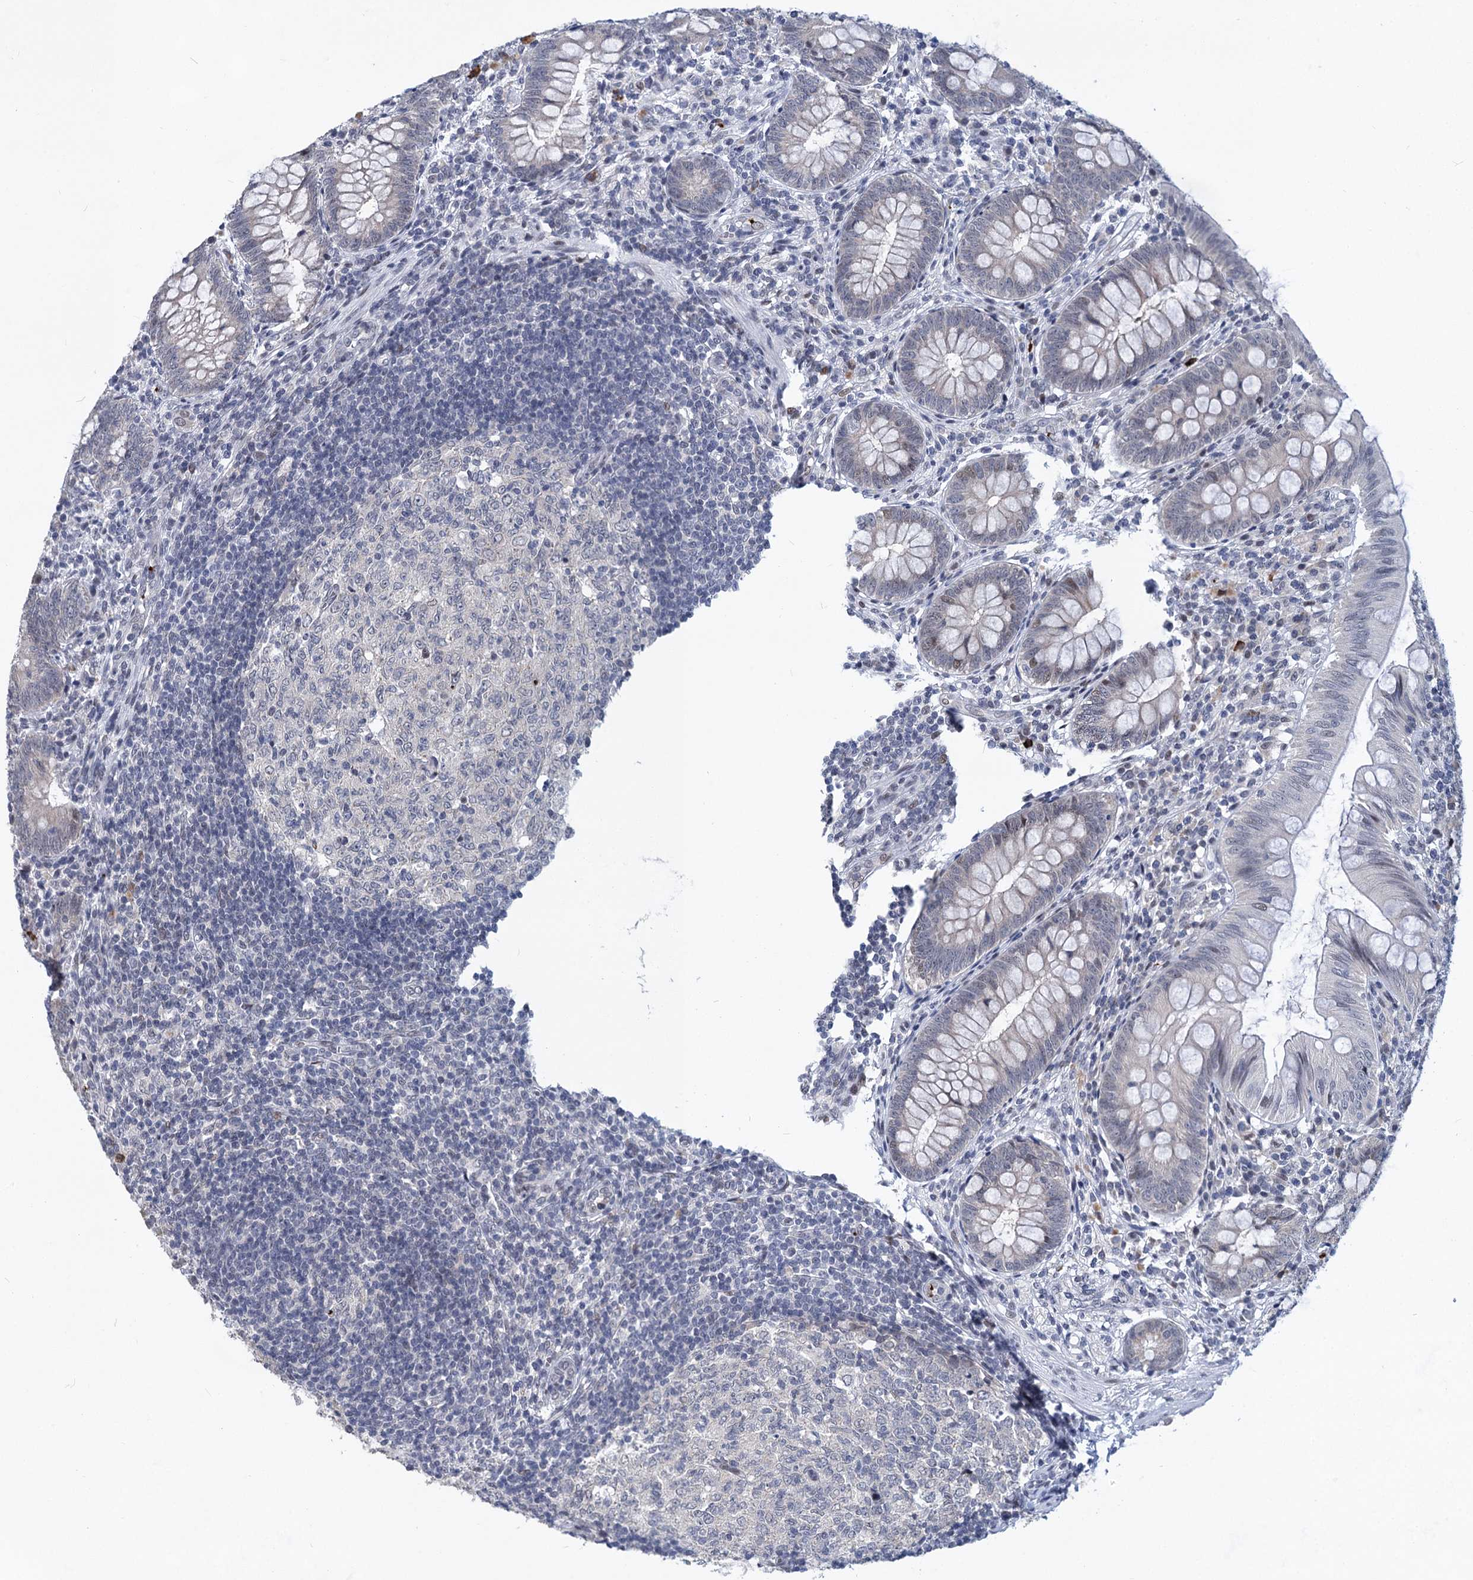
{"staining": {"intensity": "weak", "quantity": "<25%", "location": "nuclear"}, "tissue": "appendix", "cell_type": "Glandular cells", "image_type": "normal", "snomed": [{"axis": "morphology", "description": "Normal tissue, NOS"}, {"axis": "topography", "description": "Appendix"}], "caption": "Appendix was stained to show a protein in brown. There is no significant staining in glandular cells. (IHC, brightfield microscopy, high magnification).", "gene": "MON2", "patient": {"sex": "male", "age": 14}}